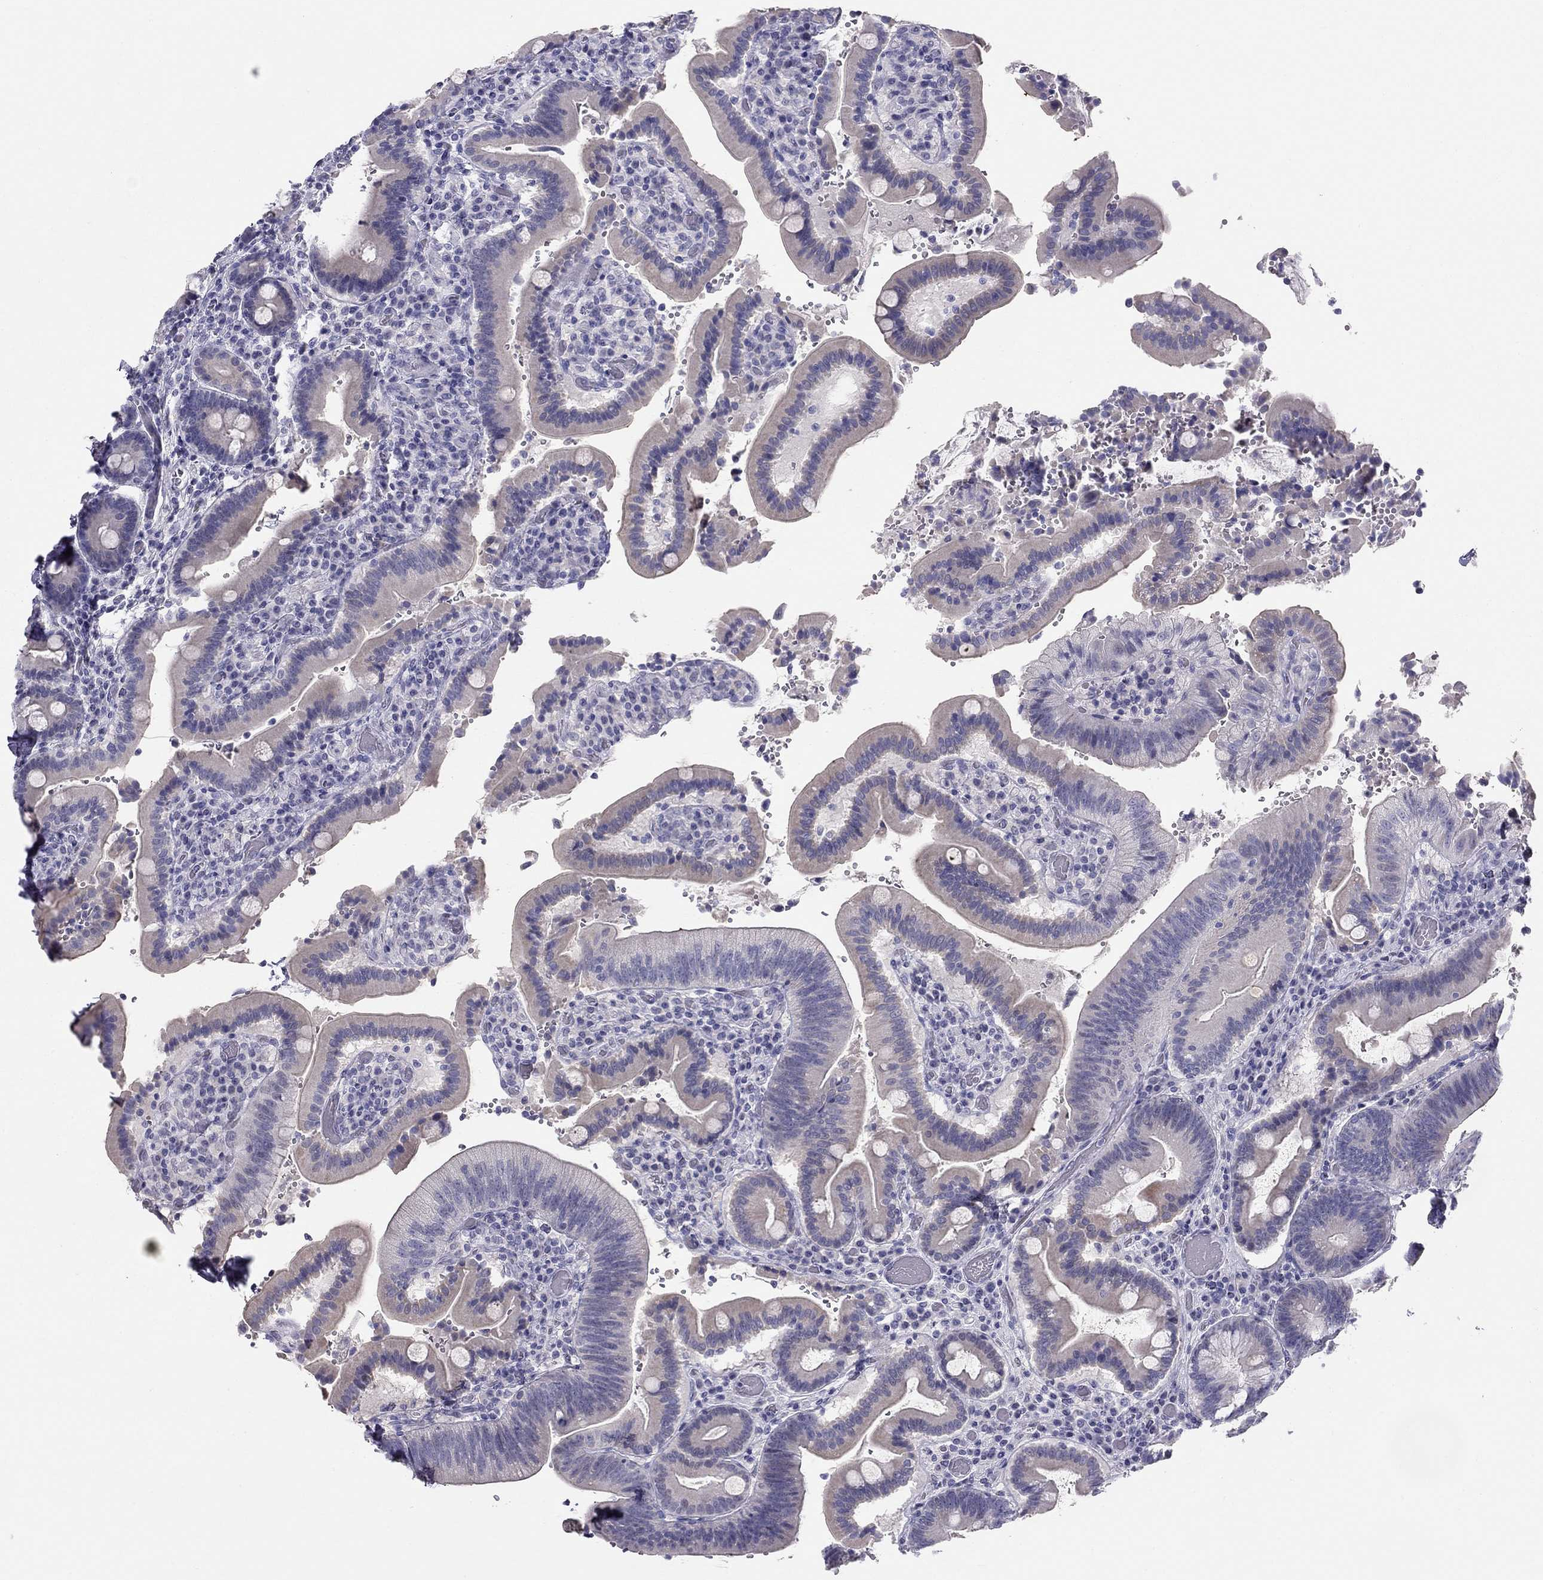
{"staining": {"intensity": "negative", "quantity": "none", "location": "none"}, "tissue": "duodenum", "cell_type": "Glandular cells", "image_type": "normal", "snomed": [{"axis": "morphology", "description": "Normal tissue, NOS"}, {"axis": "topography", "description": "Duodenum"}], "caption": "This is a image of immunohistochemistry (IHC) staining of unremarkable duodenum, which shows no positivity in glandular cells.", "gene": "KCNV2", "patient": {"sex": "female", "age": 62}}